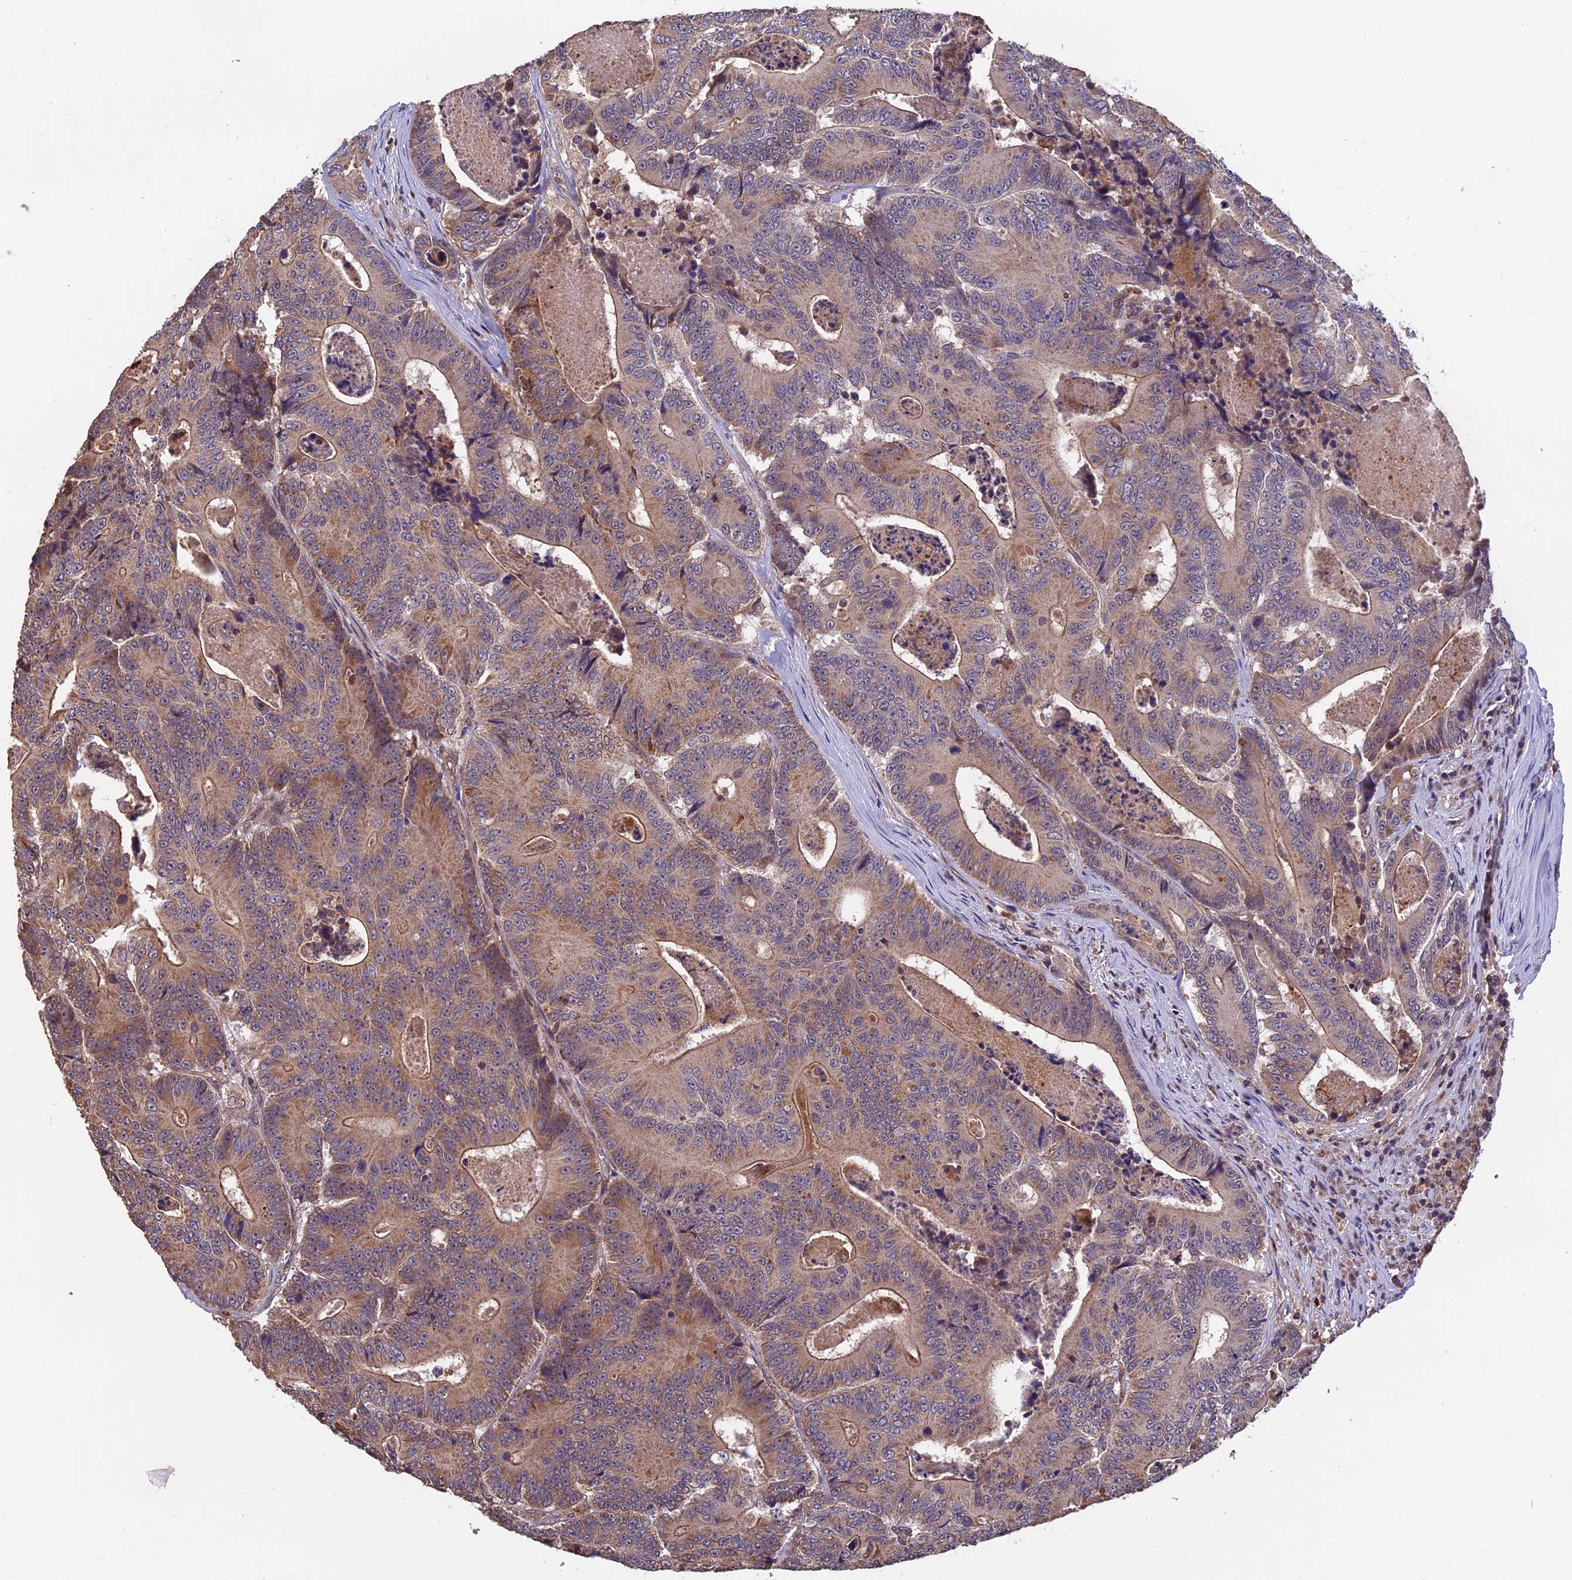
{"staining": {"intensity": "moderate", "quantity": ">75%", "location": "cytoplasmic/membranous"}, "tissue": "colorectal cancer", "cell_type": "Tumor cells", "image_type": "cancer", "snomed": [{"axis": "morphology", "description": "Adenocarcinoma, NOS"}, {"axis": "topography", "description": "Colon"}], "caption": "Immunohistochemistry (IHC) histopathology image of neoplastic tissue: colorectal cancer stained using immunohistochemistry (IHC) shows medium levels of moderate protein expression localized specifically in the cytoplasmic/membranous of tumor cells, appearing as a cytoplasmic/membranous brown color.", "gene": "PKD2L2", "patient": {"sex": "male", "age": 83}}